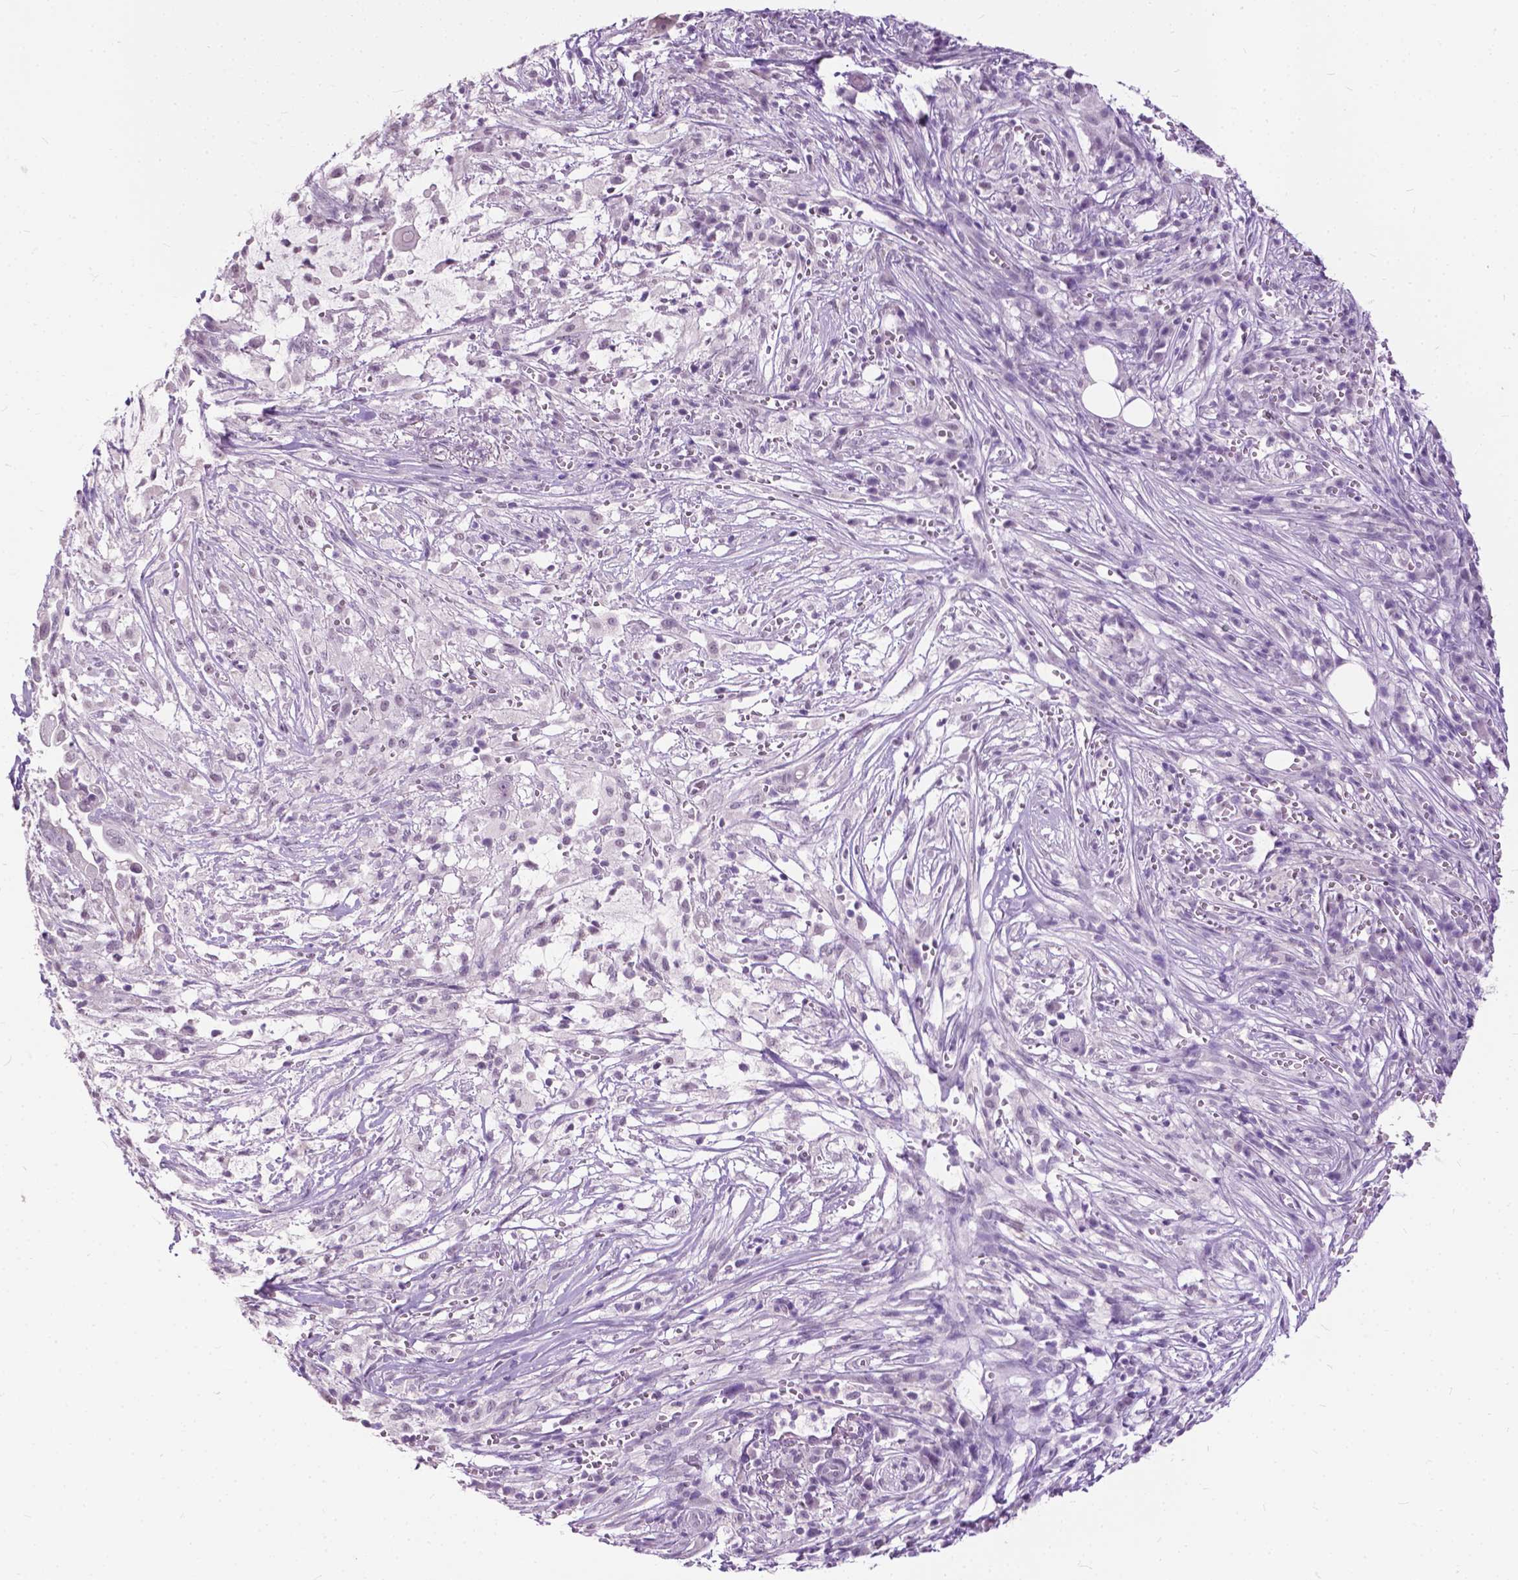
{"staining": {"intensity": "negative", "quantity": "none", "location": "none"}, "tissue": "pancreatic cancer", "cell_type": "Tumor cells", "image_type": "cancer", "snomed": [{"axis": "morphology", "description": "Adenocarcinoma, NOS"}, {"axis": "topography", "description": "Pancreas"}], "caption": "Immunohistochemistry (IHC) image of human pancreatic cancer stained for a protein (brown), which shows no positivity in tumor cells. (Stains: DAB (3,3'-diaminobenzidine) immunohistochemistry with hematoxylin counter stain, Microscopy: brightfield microscopy at high magnification).", "gene": "GPR37L1", "patient": {"sex": "male", "age": 61}}